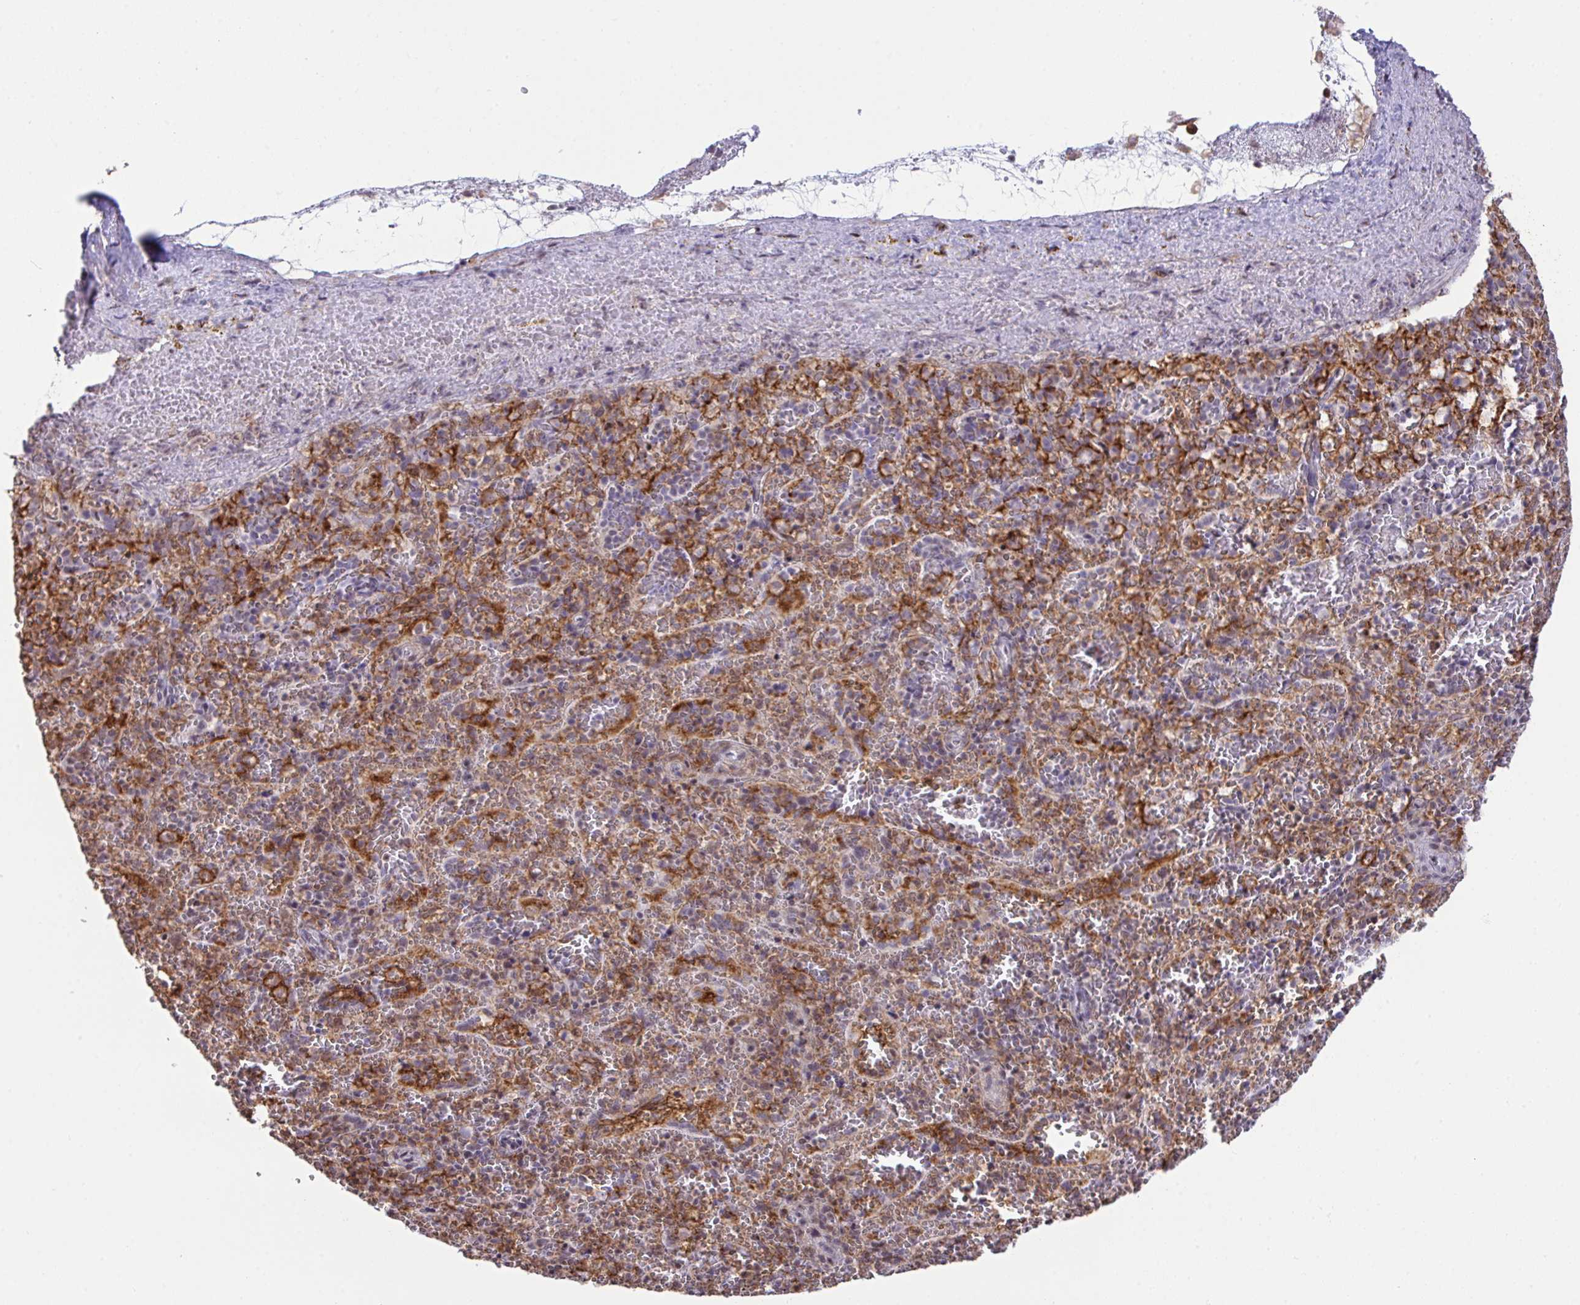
{"staining": {"intensity": "weak", "quantity": "<25%", "location": "nuclear"}, "tissue": "spleen", "cell_type": "Cells in red pulp", "image_type": "normal", "snomed": [{"axis": "morphology", "description": "Normal tissue, NOS"}, {"axis": "topography", "description": "Spleen"}], "caption": "Photomicrograph shows no significant protein staining in cells in red pulp of benign spleen.", "gene": "OR6K3", "patient": {"sex": "female", "age": 50}}